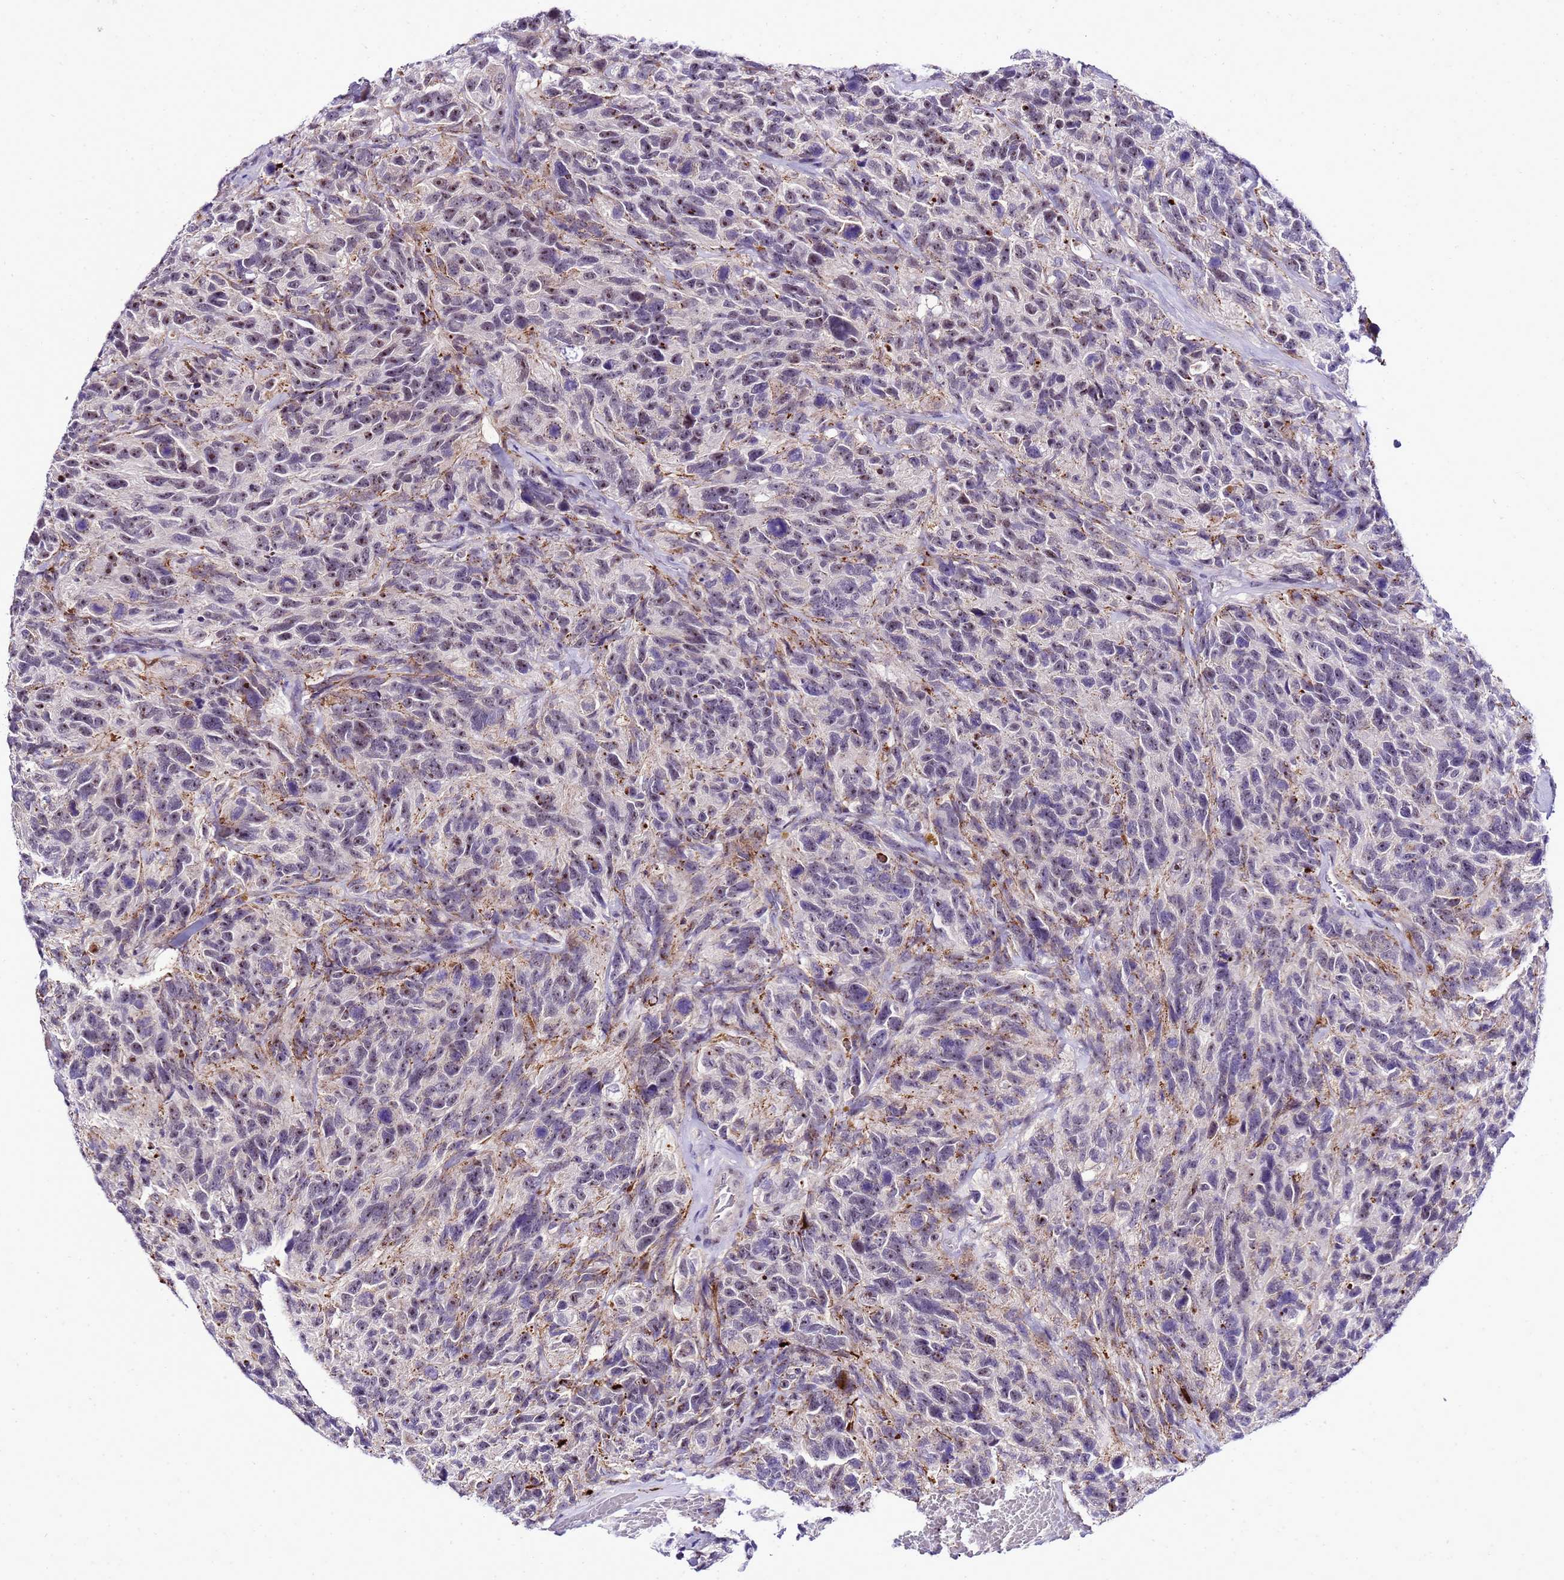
{"staining": {"intensity": "moderate", "quantity": "25%-75%", "location": "nuclear"}, "tissue": "glioma", "cell_type": "Tumor cells", "image_type": "cancer", "snomed": [{"axis": "morphology", "description": "Glioma, malignant, High grade"}, {"axis": "topography", "description": "Brain"}], "caption": "An image of high-grade glioma (malignant) stained for a protein reveals moderate nuclear brown staining in tumor cells.", "gene": "C19orf47", "patient": {"sex": "male", "age": 69}}